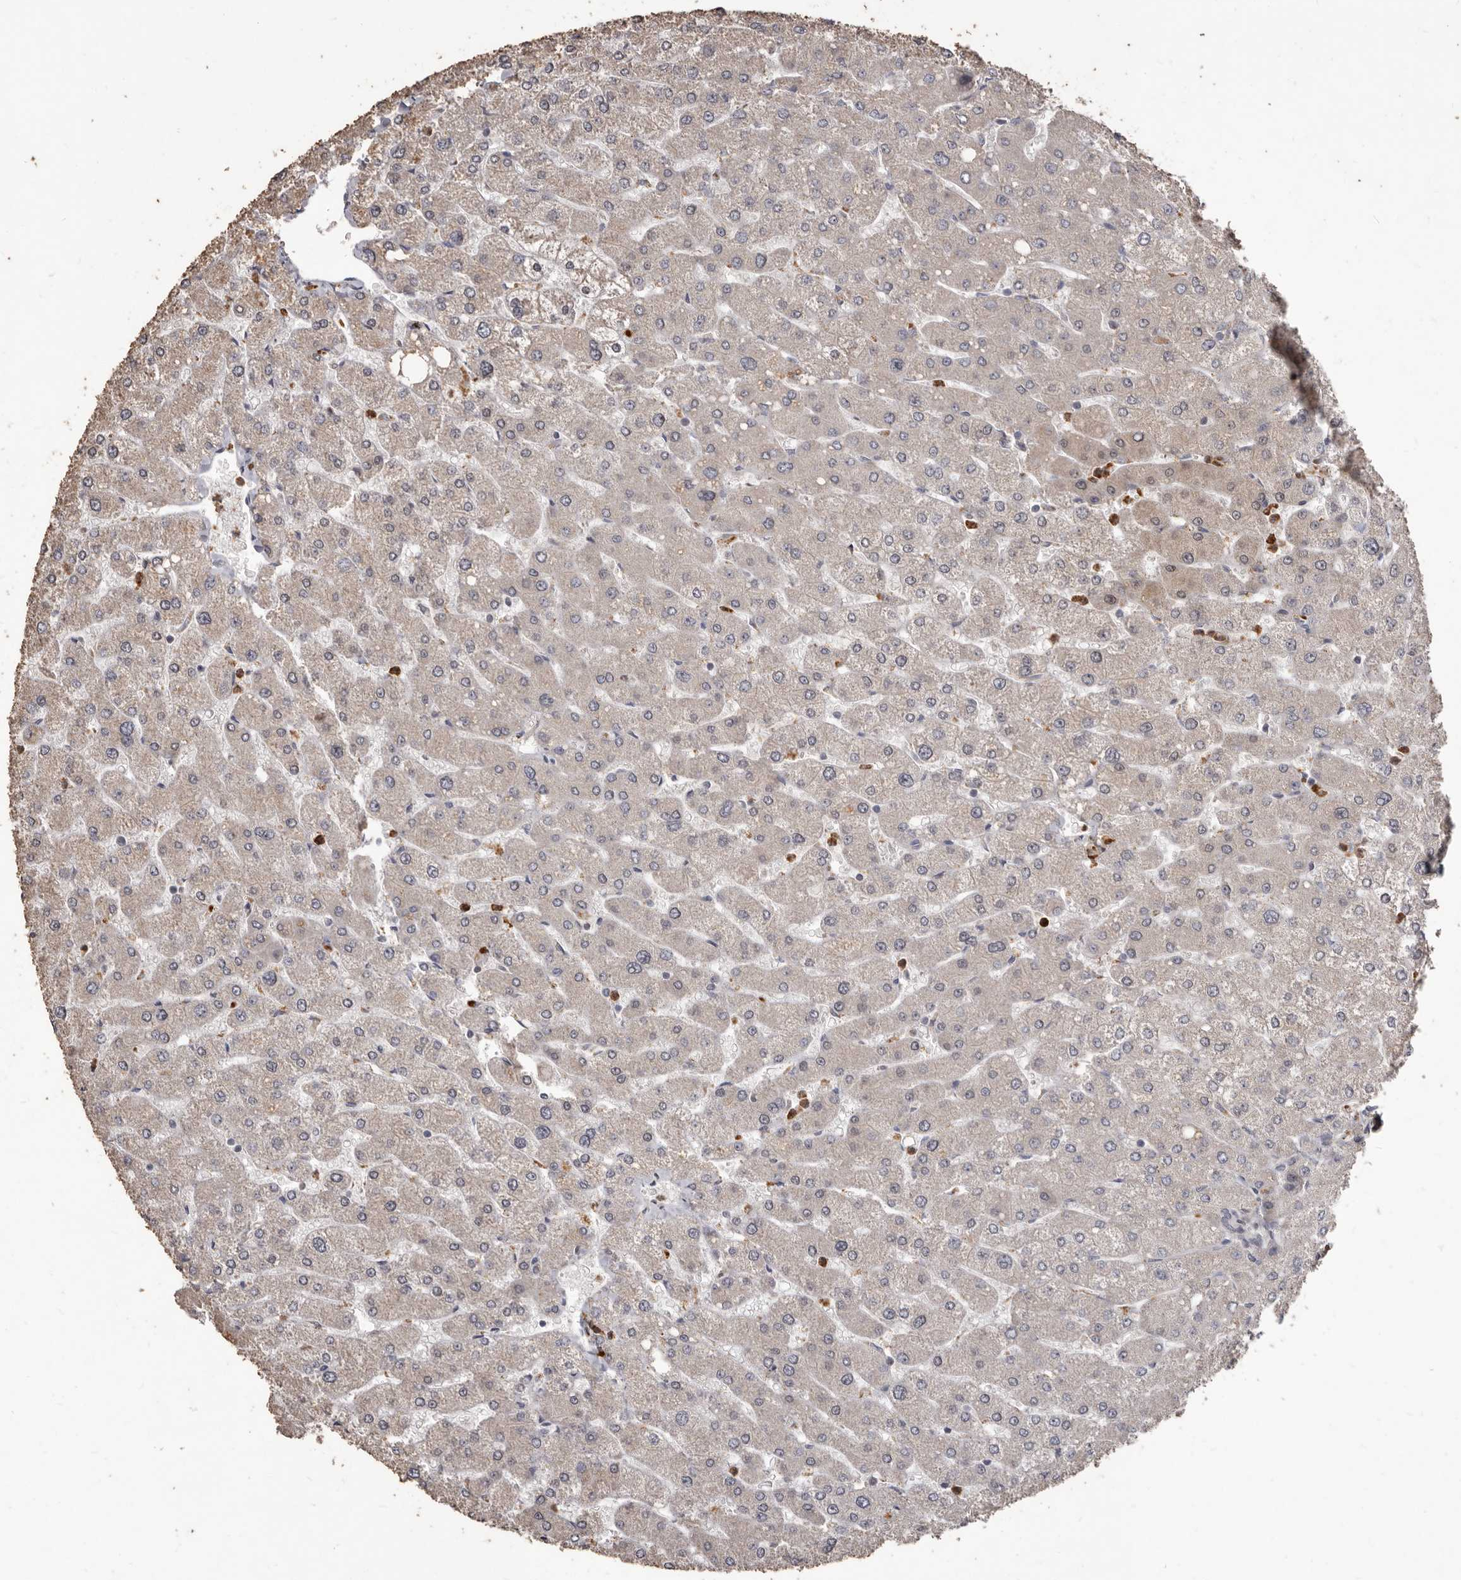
{"staining": {"intensity": "negative", "quantity": "none", "location": "none"}, "tissue": "liver", "cell_type": "Cholangiocytes", "image_type": "normal", "snomed": [{"axis": "morphology", "description": "Normal tissue, NOS"}, {"axis": "topography", "description": "Liver"}], "caption": "The micrograph shows no significant staining in cholangiocytes of liver.", "gene": "ACLY", "patient": {"sex": "male", "age": 55}}